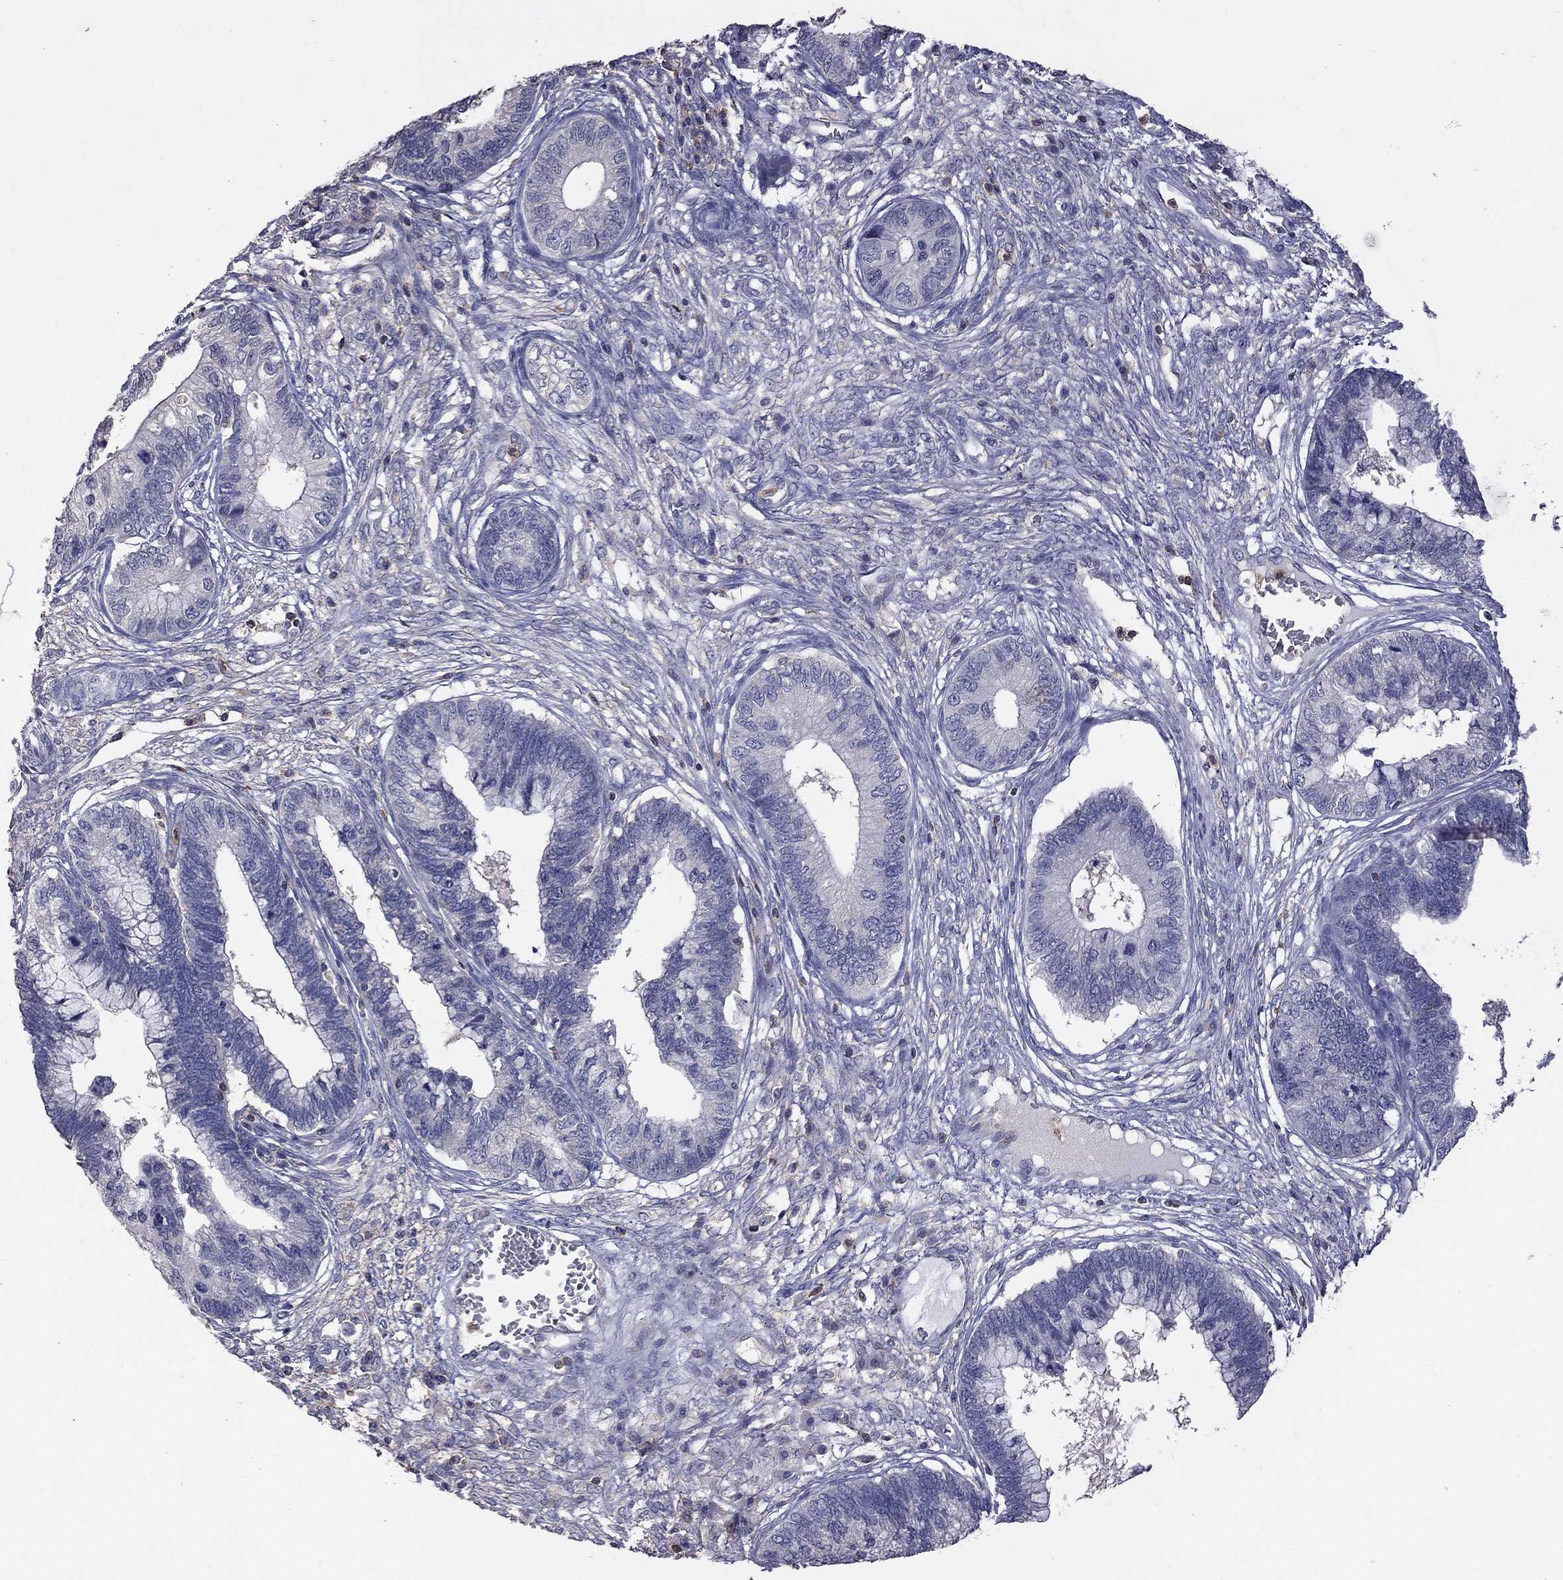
{"staining": {"intensity": "negative", "quantity": "none", "location": "none"}, "tissue": "cervical cancer", "cell_type": "Tumor cells", "image_type": "cancer", "snomed": [{"axis": "morphology", "description": "Adenocarcinoma, NOS"}, {"axis": "topography", "description": "Cervix"}], "caption": "High power microscopy image of an IHC photomicrograph of adenocarcinoma (cervical), revealing no significant expression in tumor cells.", "gene": "IPCEF1", "patient": {"sex": "female", "age": 44}}